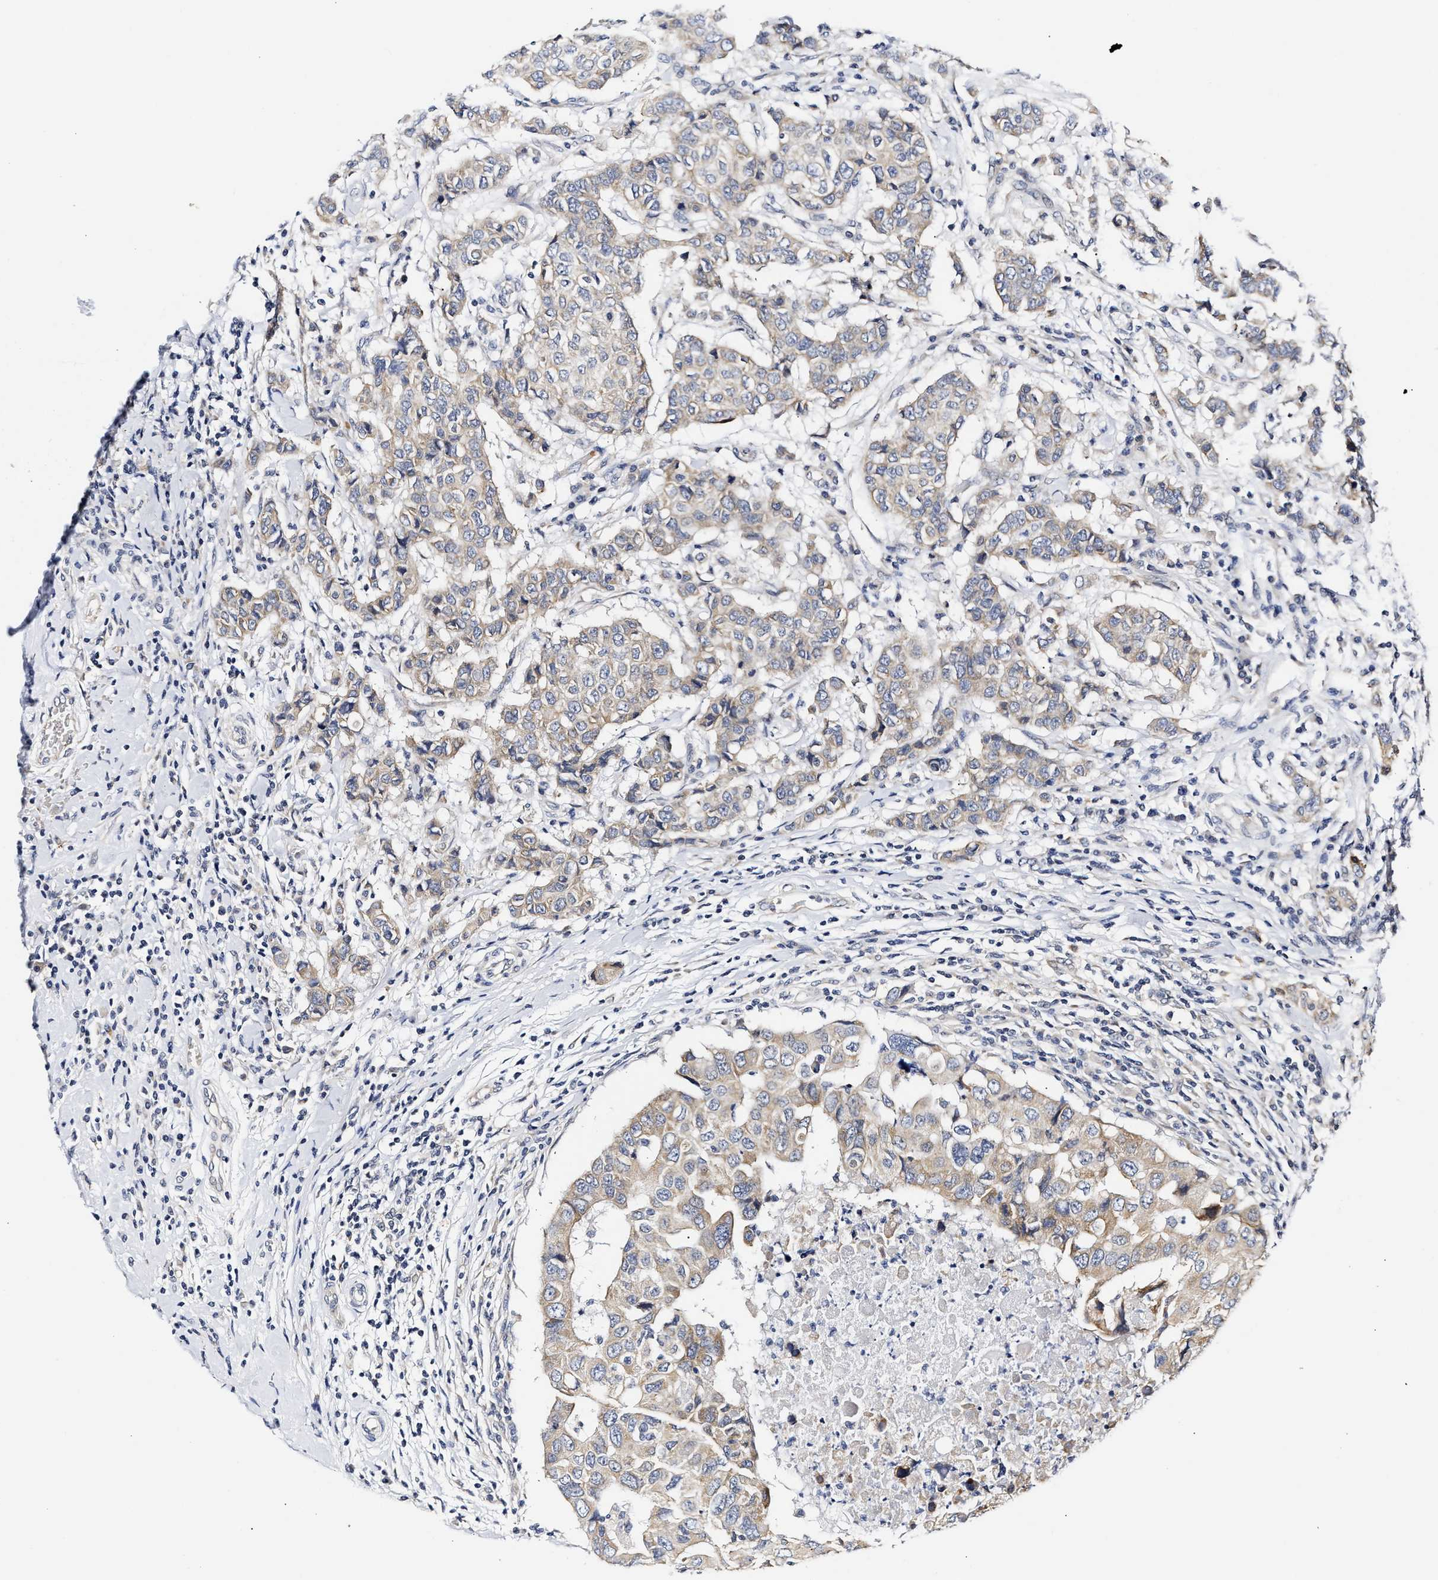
{"staining": {"intensity": "weak", "quantity": "25%-75%", "location": "cytoplasmic/membranous"}, "tissue": "breast cancer", "cell_type": "Tumor cells", "image_type": "cancer", "snomed": [{"axis": "morphology", "description": "Duct carcinoma"}, {"axis": "topography", "description": "Breast"}], "caption": "Protein expression by immunohistochemistry displays weak cytoplasmic/membranous positivity in about 25%-75% of tumor cells in breast cancer. (IHC, brightfield microscopy, high magnification).", "gene": "RINT1", "patient": {"sex": "female", "age": 27}}